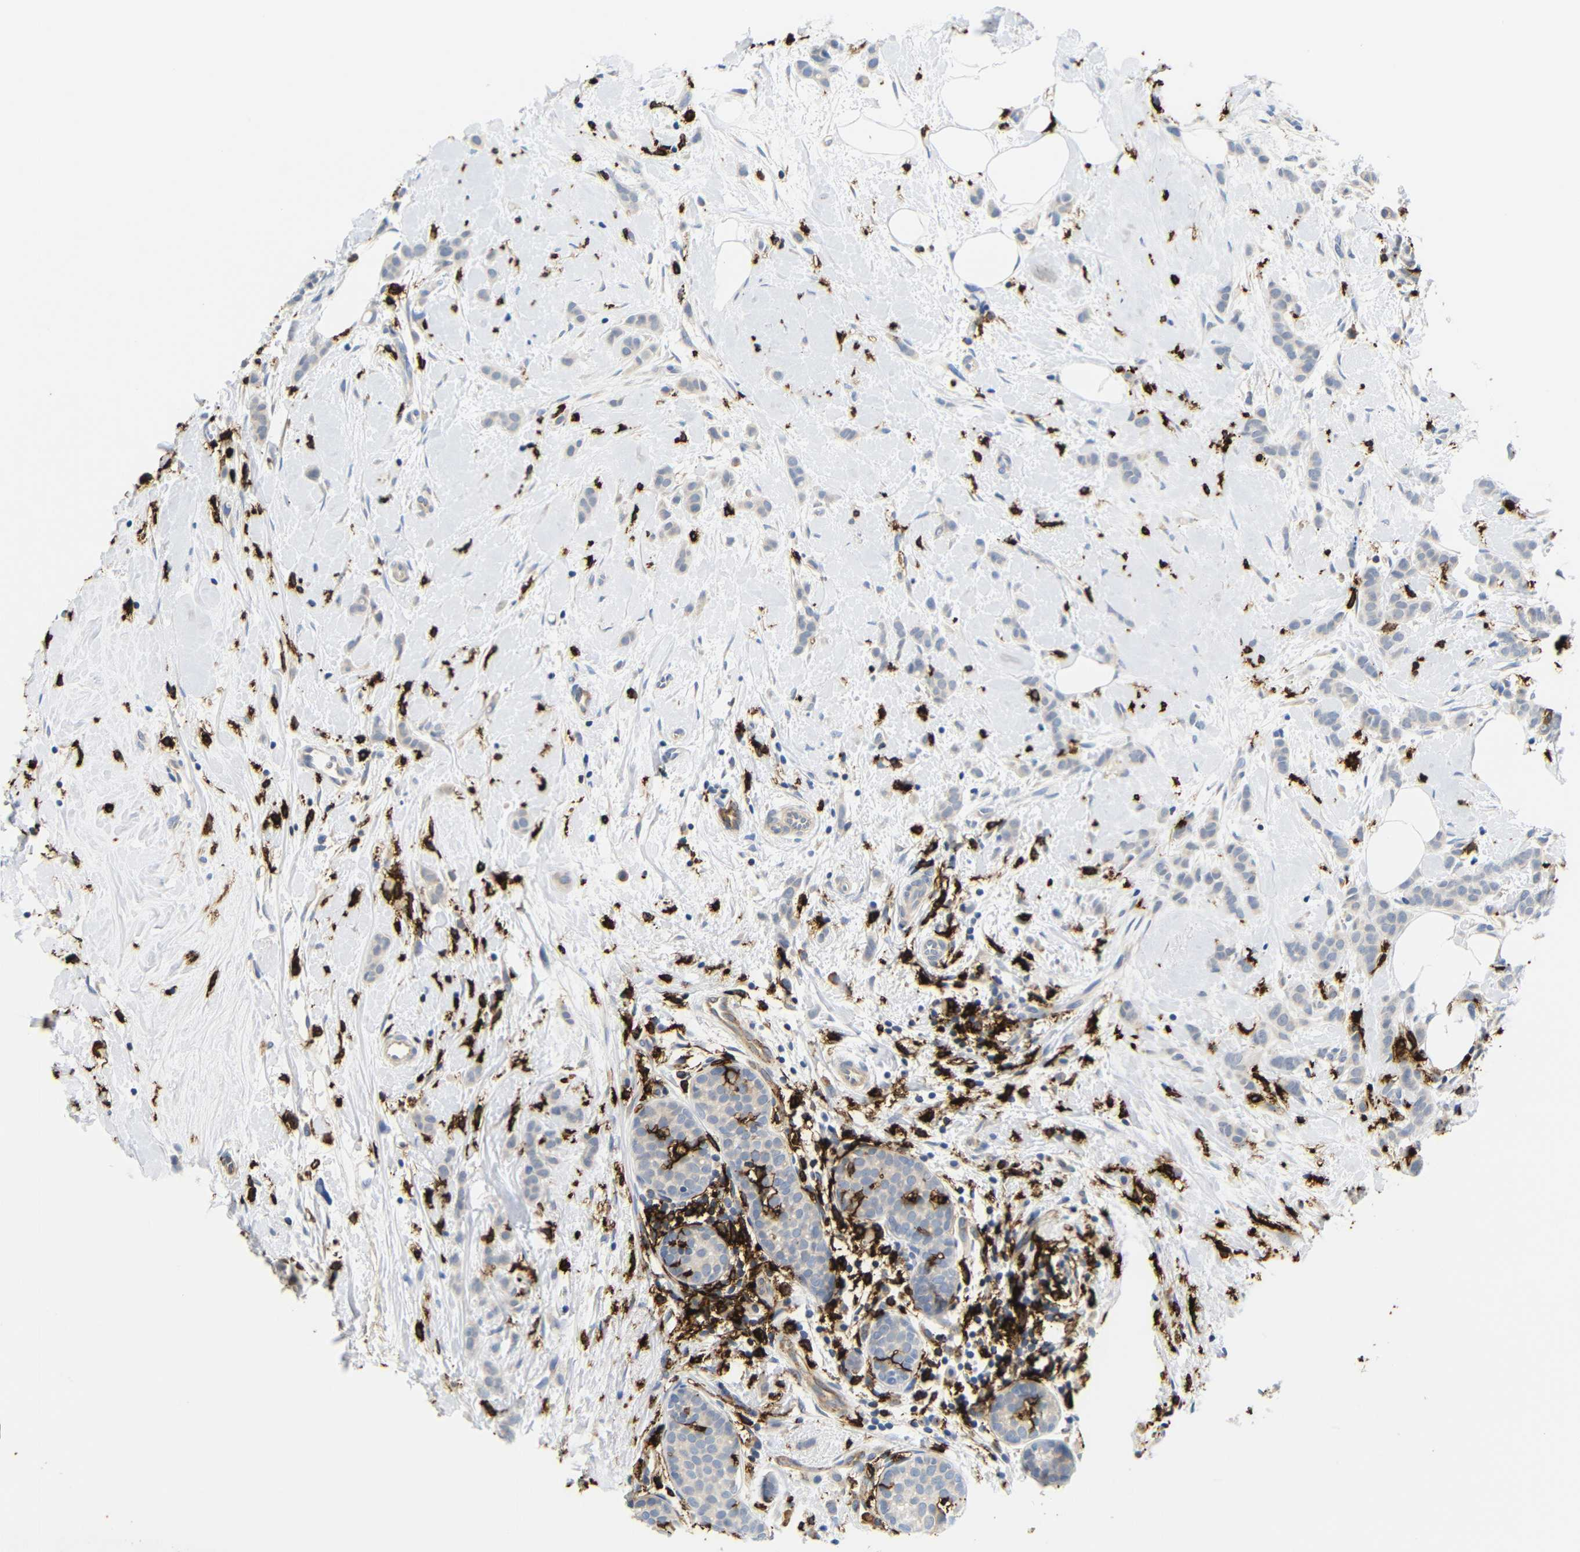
{"staining": {"intensity": "negative", "quantity": "none", "location": "none"}, "tissue": "breast cancer", "cell_type": "Tumor cells", "image_type": "cancer", "snomed": [{"axis": "morphology", "description": "Lobular carcinoma, in situ"}, {"axis": "morphology", "description": "Lobular carcinoma"}, {"axis": "topography", "description": "Breast"}], "caption": "Human breast cancer (lobular carcinoma) stained for a protein using immunohistochemistry (IHC) exhibits no staining in tumor cells.", "gene": "HLA-DQB1", "patient": {"sex": "female", "age": 41}}